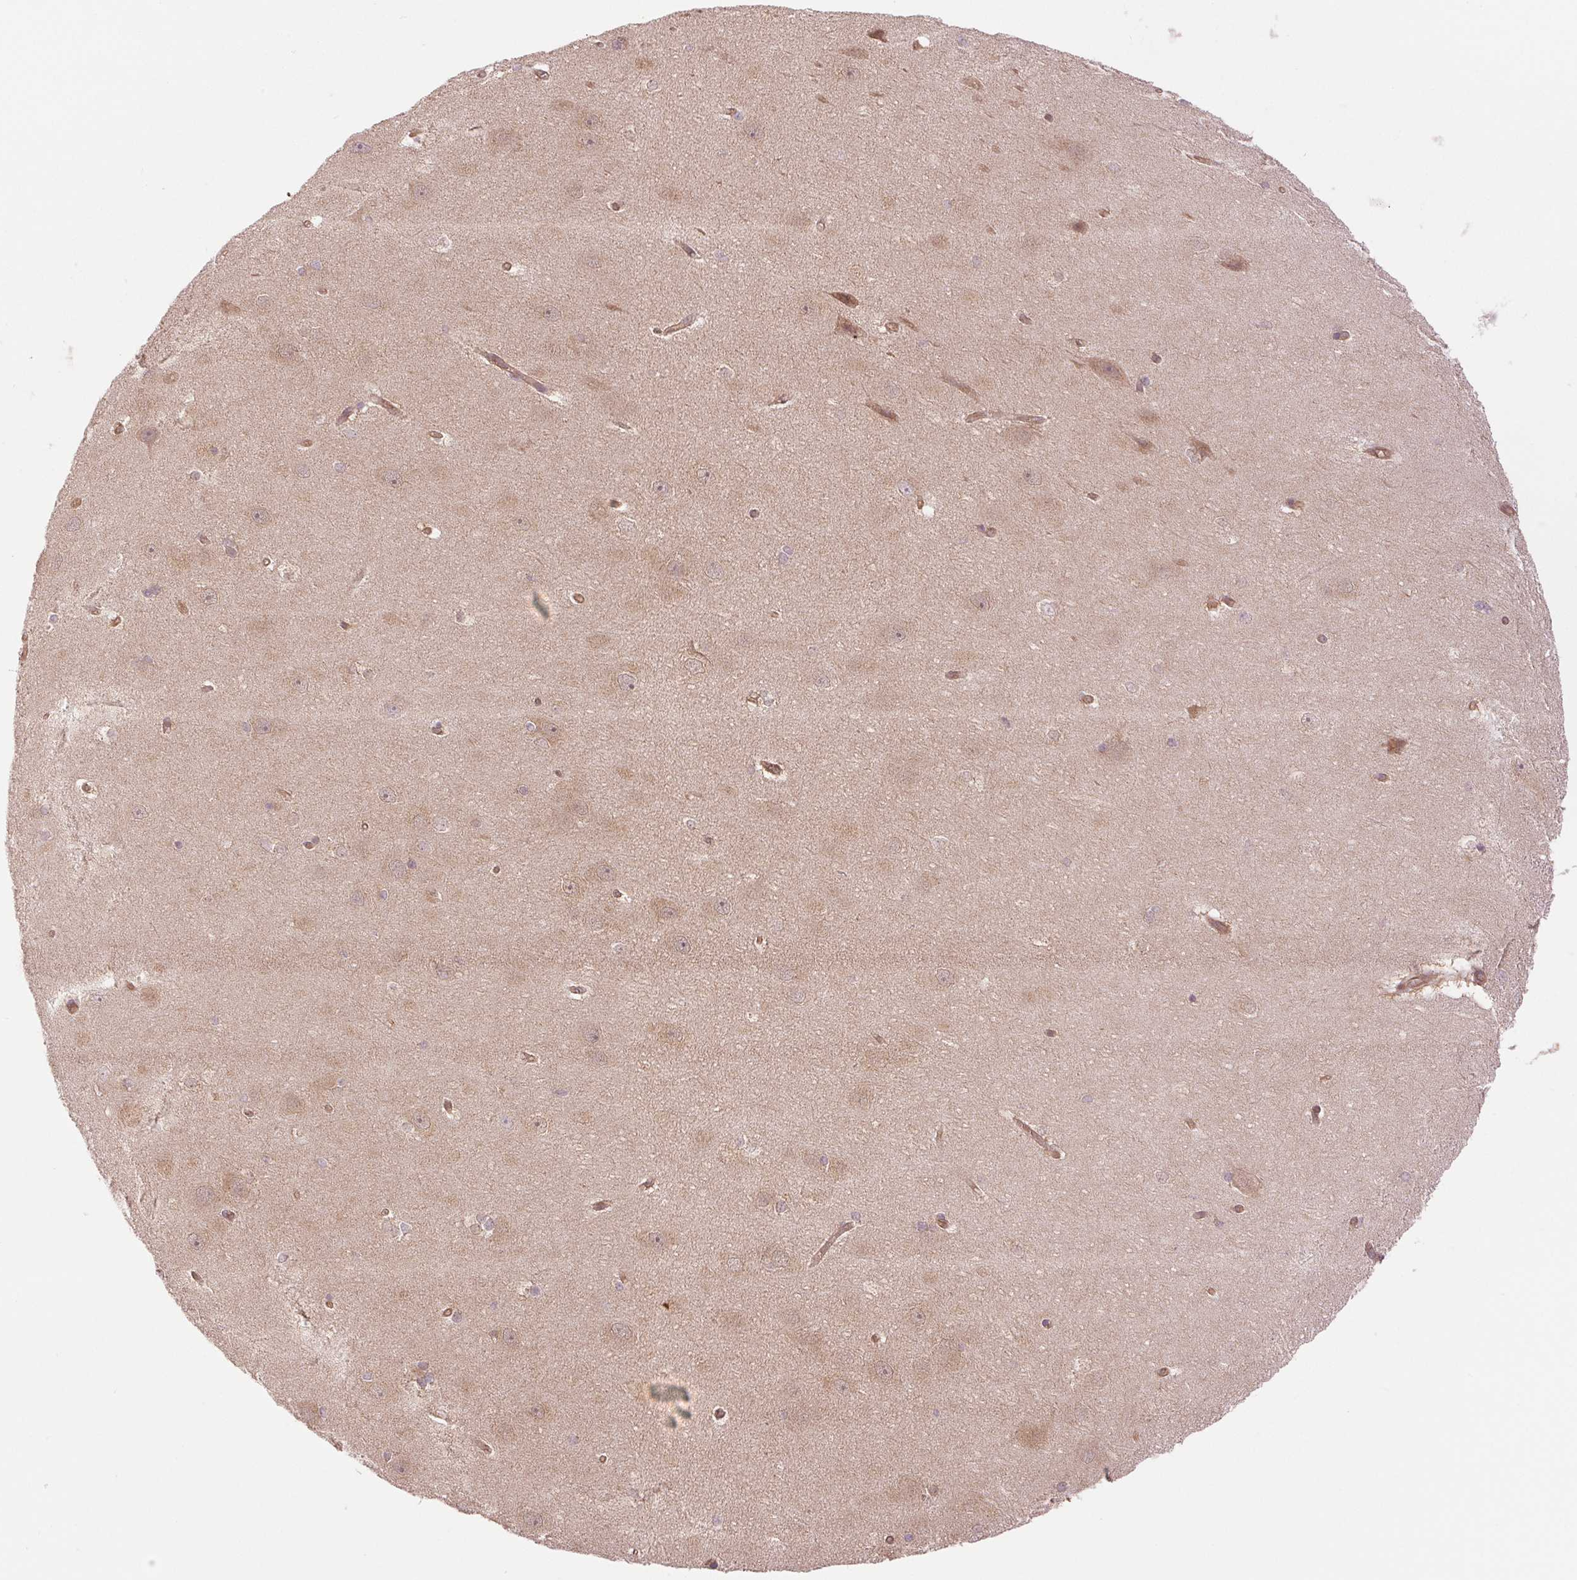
{"staining": {"intensity": "weak", "quantity": "<25%", "location": "nuclear"}, "tissue": "hippocampus", "cell_type": "Glial cells", "image_type": "normal", "snomed": [{"axis": "morphology", "description": "Normal tissue, NOS"}, {"axis": "topography", "description": "Cerebral cortex"}, {"axis": "topography", "description": "Hippocampus"}], "caption": "Immunohistochemistry histopathology image of unremarkable hippocampus: hippocampus stained with DAB (3,3'-diaminobenzidine) reveals no significant protein staining in glial cells. Nuclei are stained in blue.", "gene": "STARD7", "patient": {"sex": "female", "age": 19}}